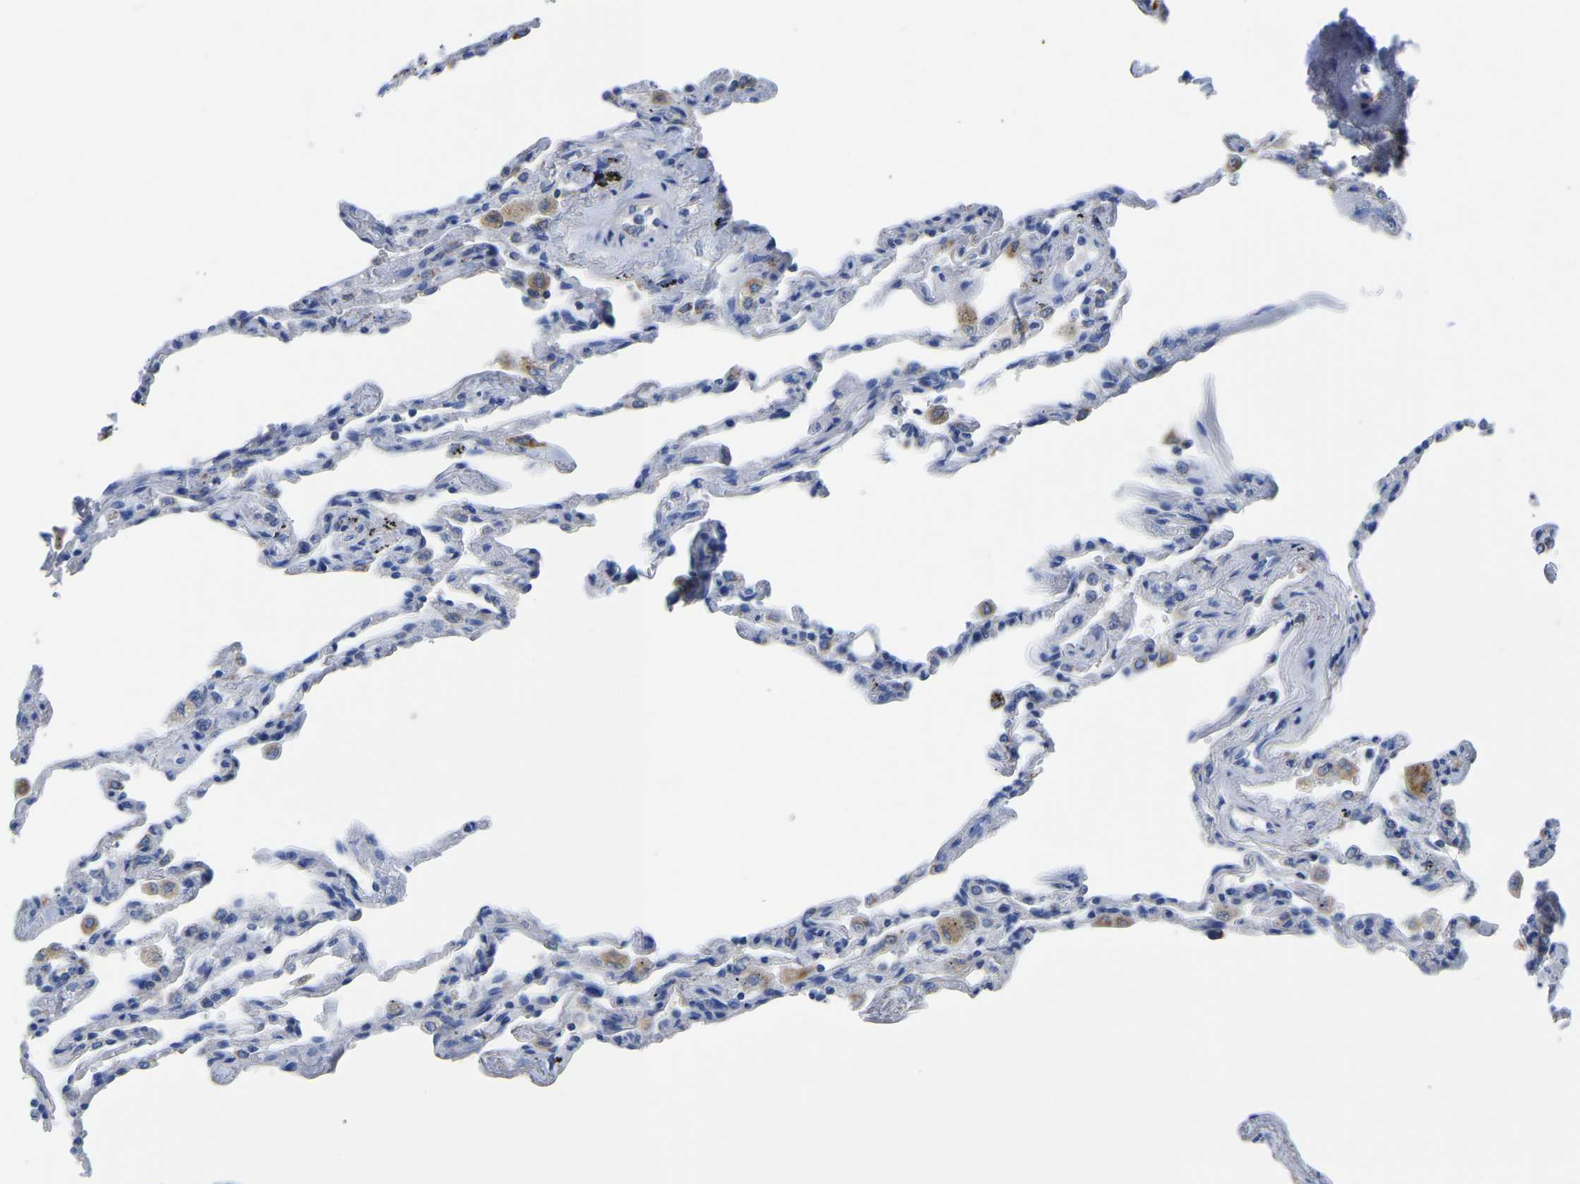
{"staining": {"intensity": "negative", "quantity": "none", "location": "none"}, "tissue": "lung", "cell_type": "Alveolar cells", "image_type": "normal", "snomed": [{"axis": "morphology", "description": "Normal tissue, NOS"}, {"axis": "topography", "description": "Lung"}], "caption": "A histopathology image of lung stained for a protein exhibits no brown staining in alveolar cells. The staining is performed using DAB (3,3'-diaminobenzidine) brown chromogen with nuclei counter-stained in using hematoxylin.", "gene": "ETFA", "patient": {"sex": "male", "age": 59}}